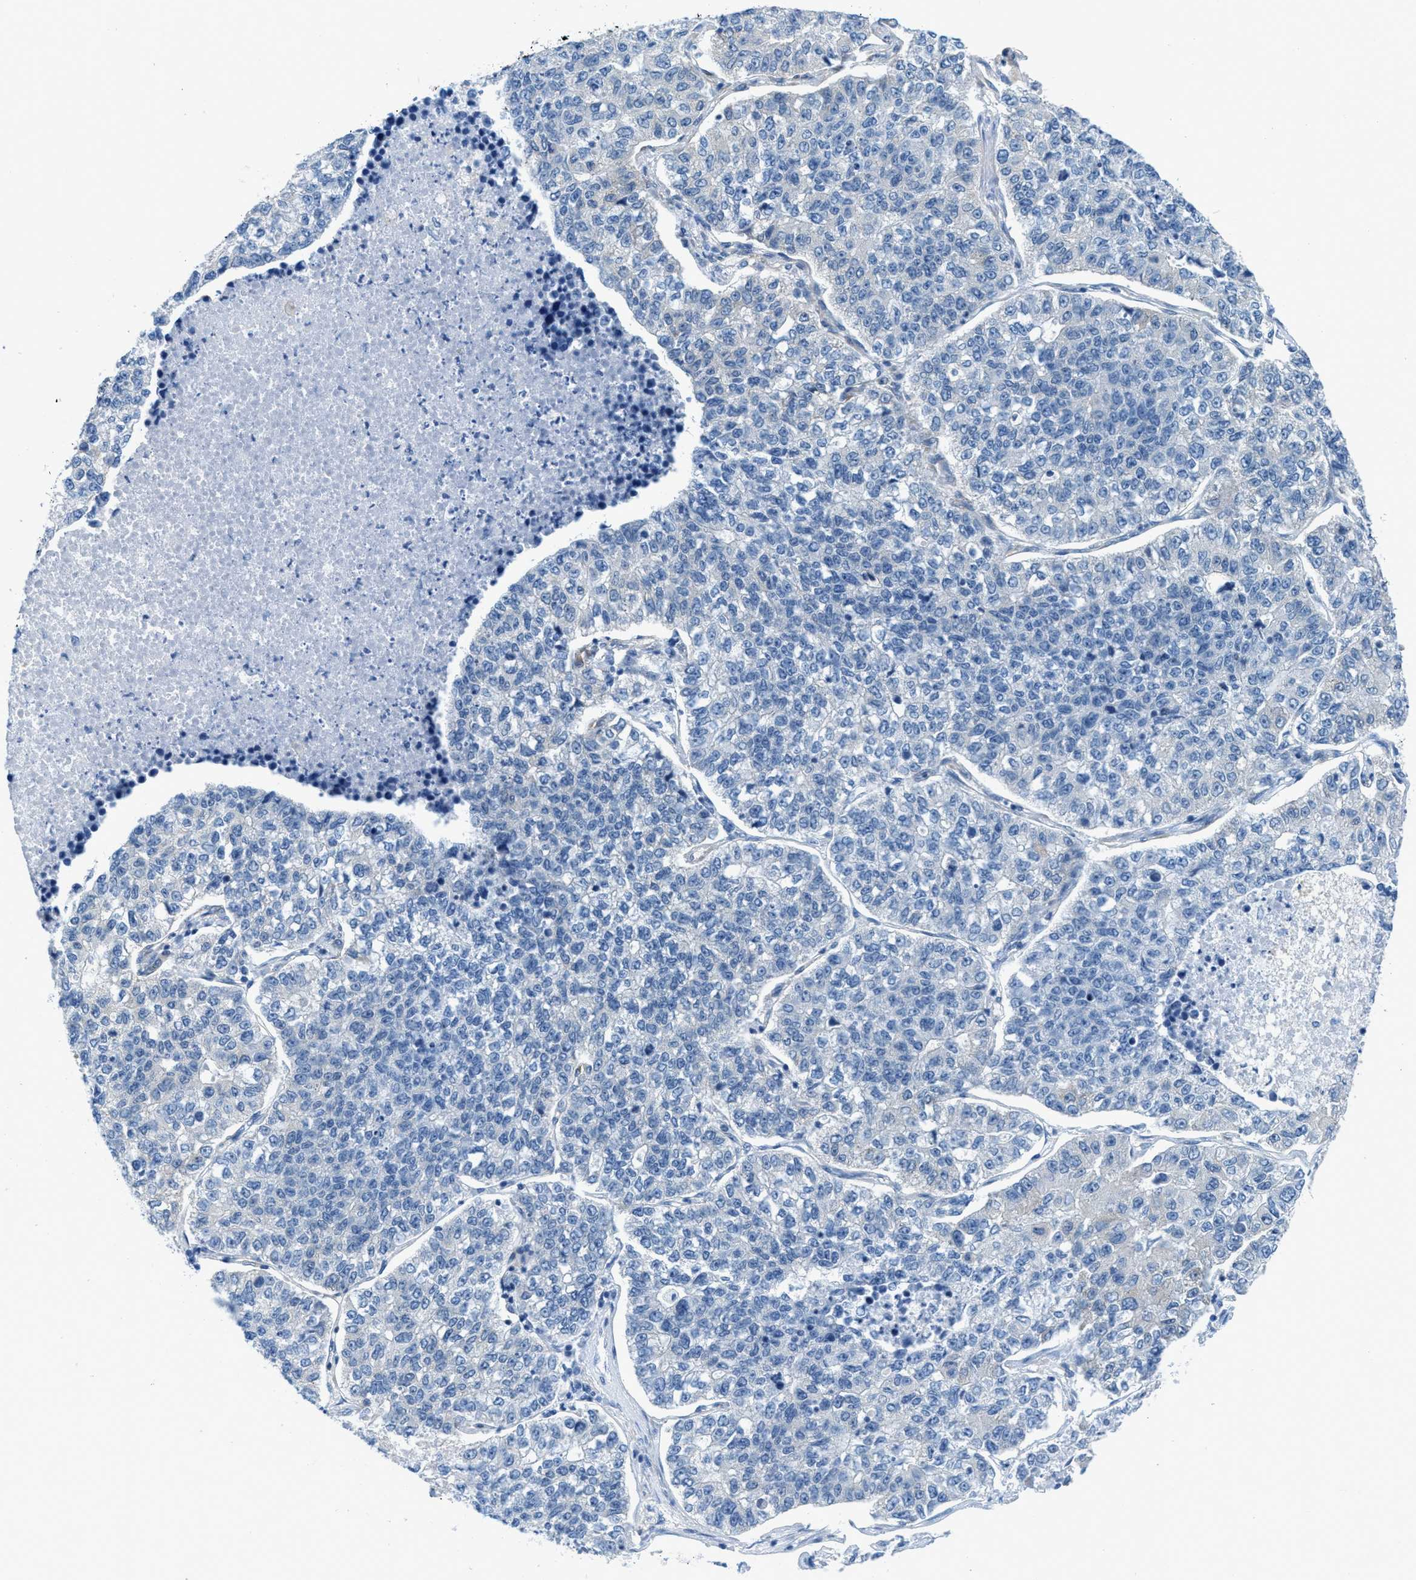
{"staining": {"intensity": "negative", "quantity": "none", "location": "none"}, "tissue": "lung cancer", "cell_type": "Tumor cells", "image_type": "cancer", "snomed": [{"axis": "morphology", "description": "Adenocarcinoma, NOS"}, {"axis": "topography", "description": "Lung"}], "caption": "High magnification brightfield microscopy of lung cancer stained with DAB (3,3'-diaminobenzidine) (brown) and counterstained with hematoxylin (blue): tumor cells show no significant positivity.", "gene": "MAPRE2", "patient": {"sex": "male", "age": 49}}